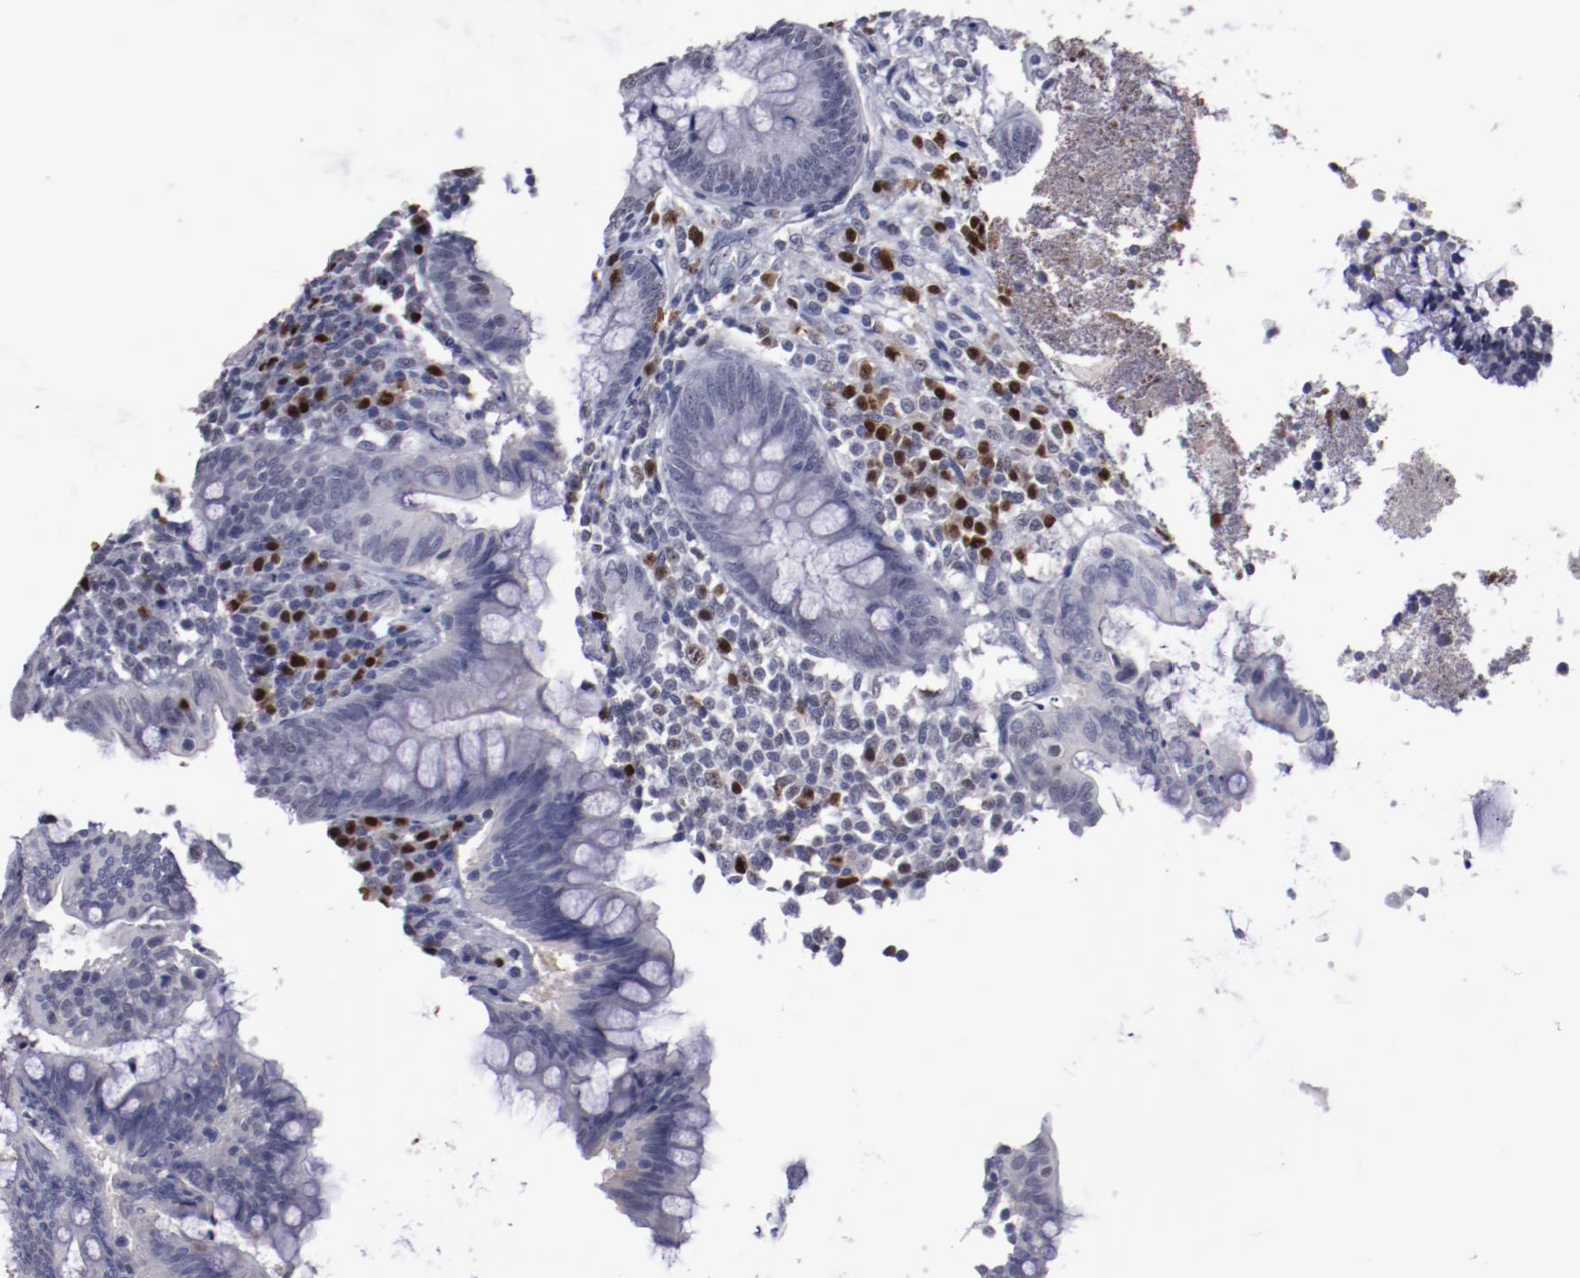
{"staining": {"intensity": "negative", "quantity": "none", "location": "none"}, "tissue": "appendix", "cell_type": "Glandular cells", "image_type": "normal", "snomed": [{"axis": "morphology", "description": "Normal tissue, NOS"}, {"axis": "topography", "description": "Appendix"}], "caption": "An IHC micrograph of normal appendix is shown. There is no staining in glandular cells of appendix.", "gene": "IRF4", "patient": {"sex": "female", "age": 66}}